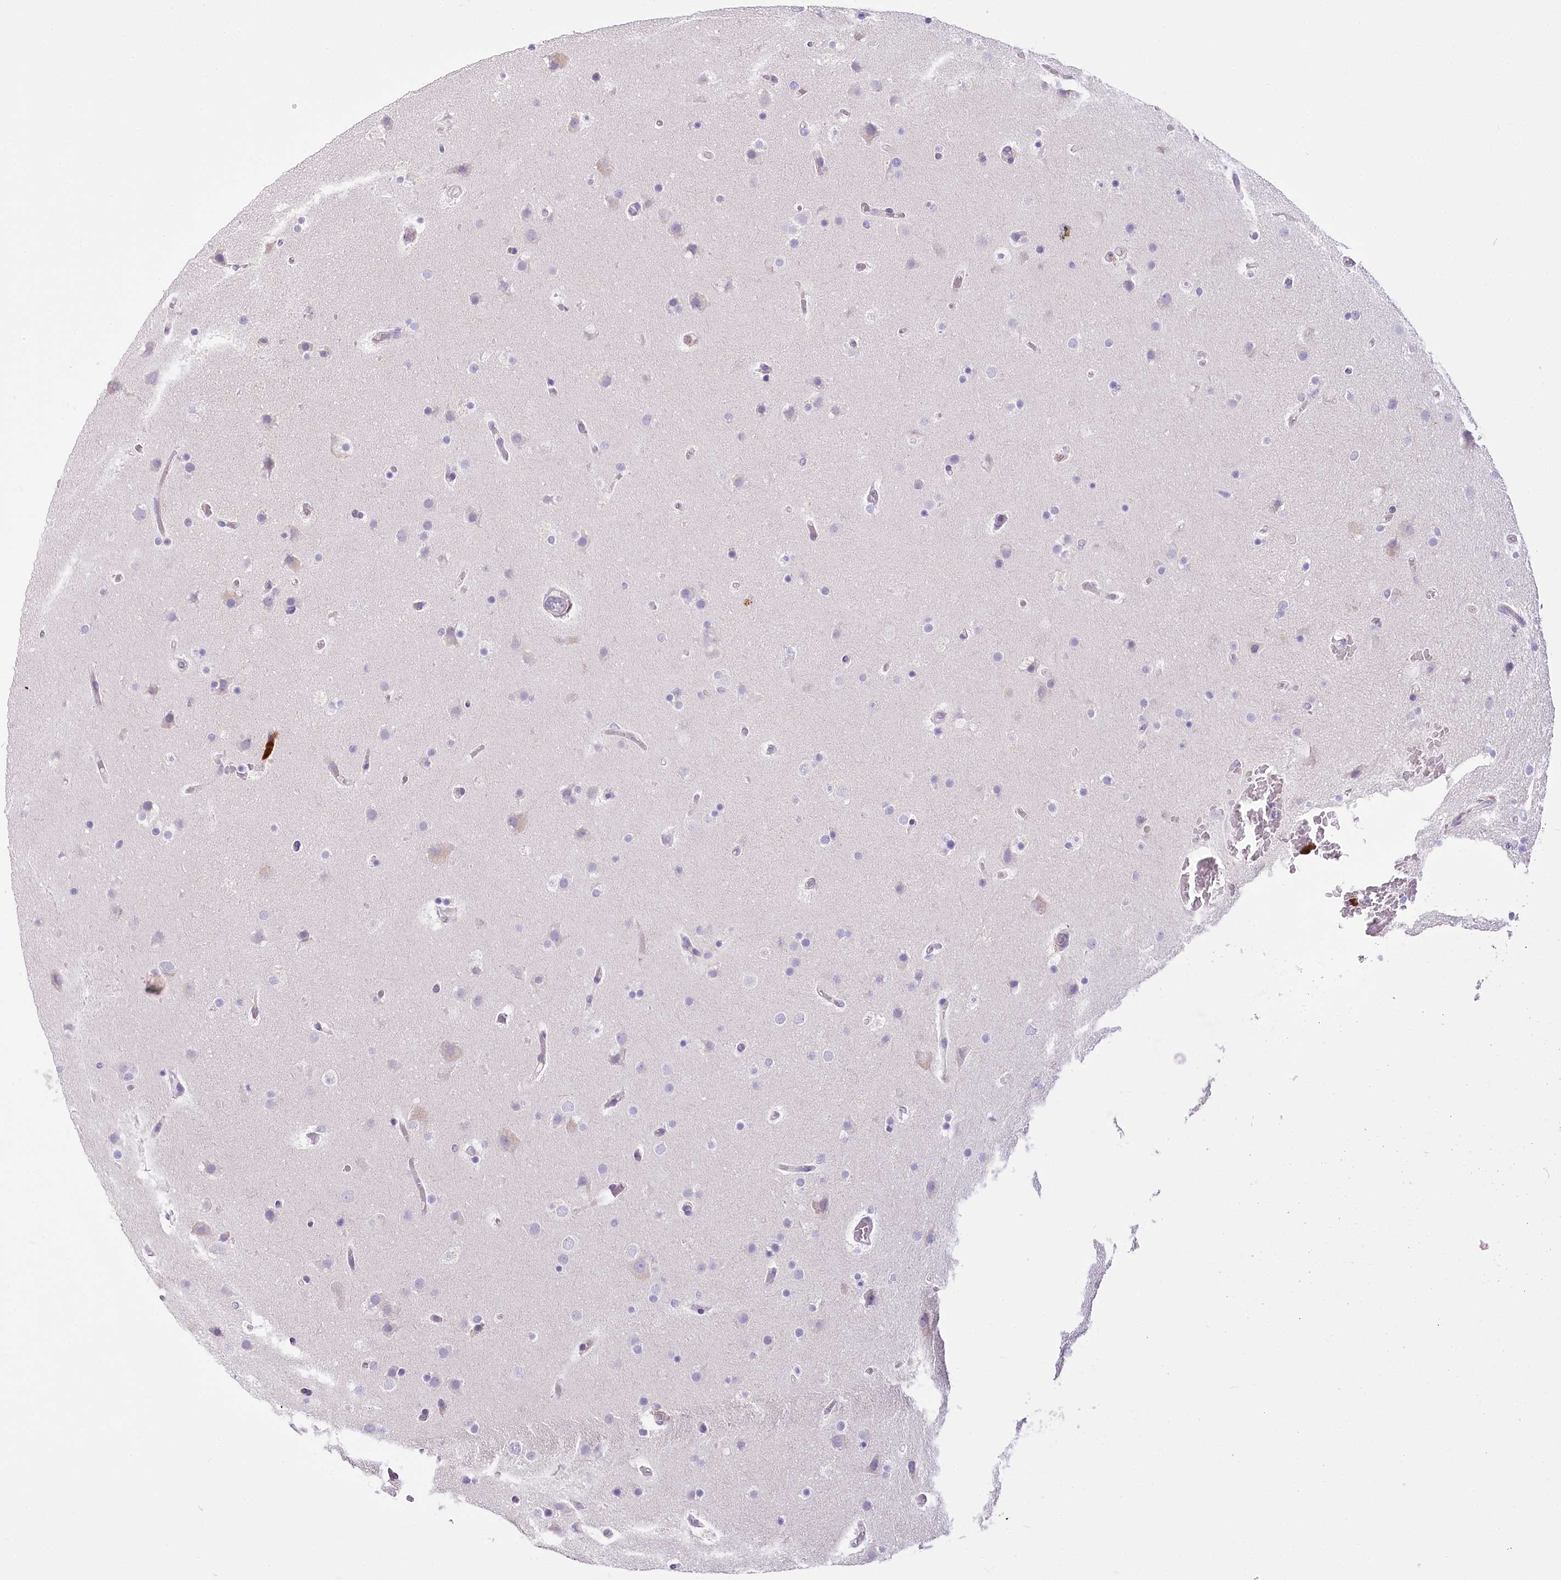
{"staining": {"intensity": "negative", "quantity": "none", "location": "none"}, "tissue": "glioma", "cell_type": "Tumor cells", "image_type": "cancer", "snomed": [{"axis": "morphology", "description": "Glioma, malignant, High grade"}, {"axis": "topography", "description": "Cerebral cortex"}], "caption": "Immunohistochemistry histopathology image of neoplastic tissue: high-grade glioma (malignant) stained with DAB (3,3'-diaminobenzidine) displays no significant protein staining in tumor cells.", "gene": "DPYD", "patient": {"sex": "female", "age": 36}}